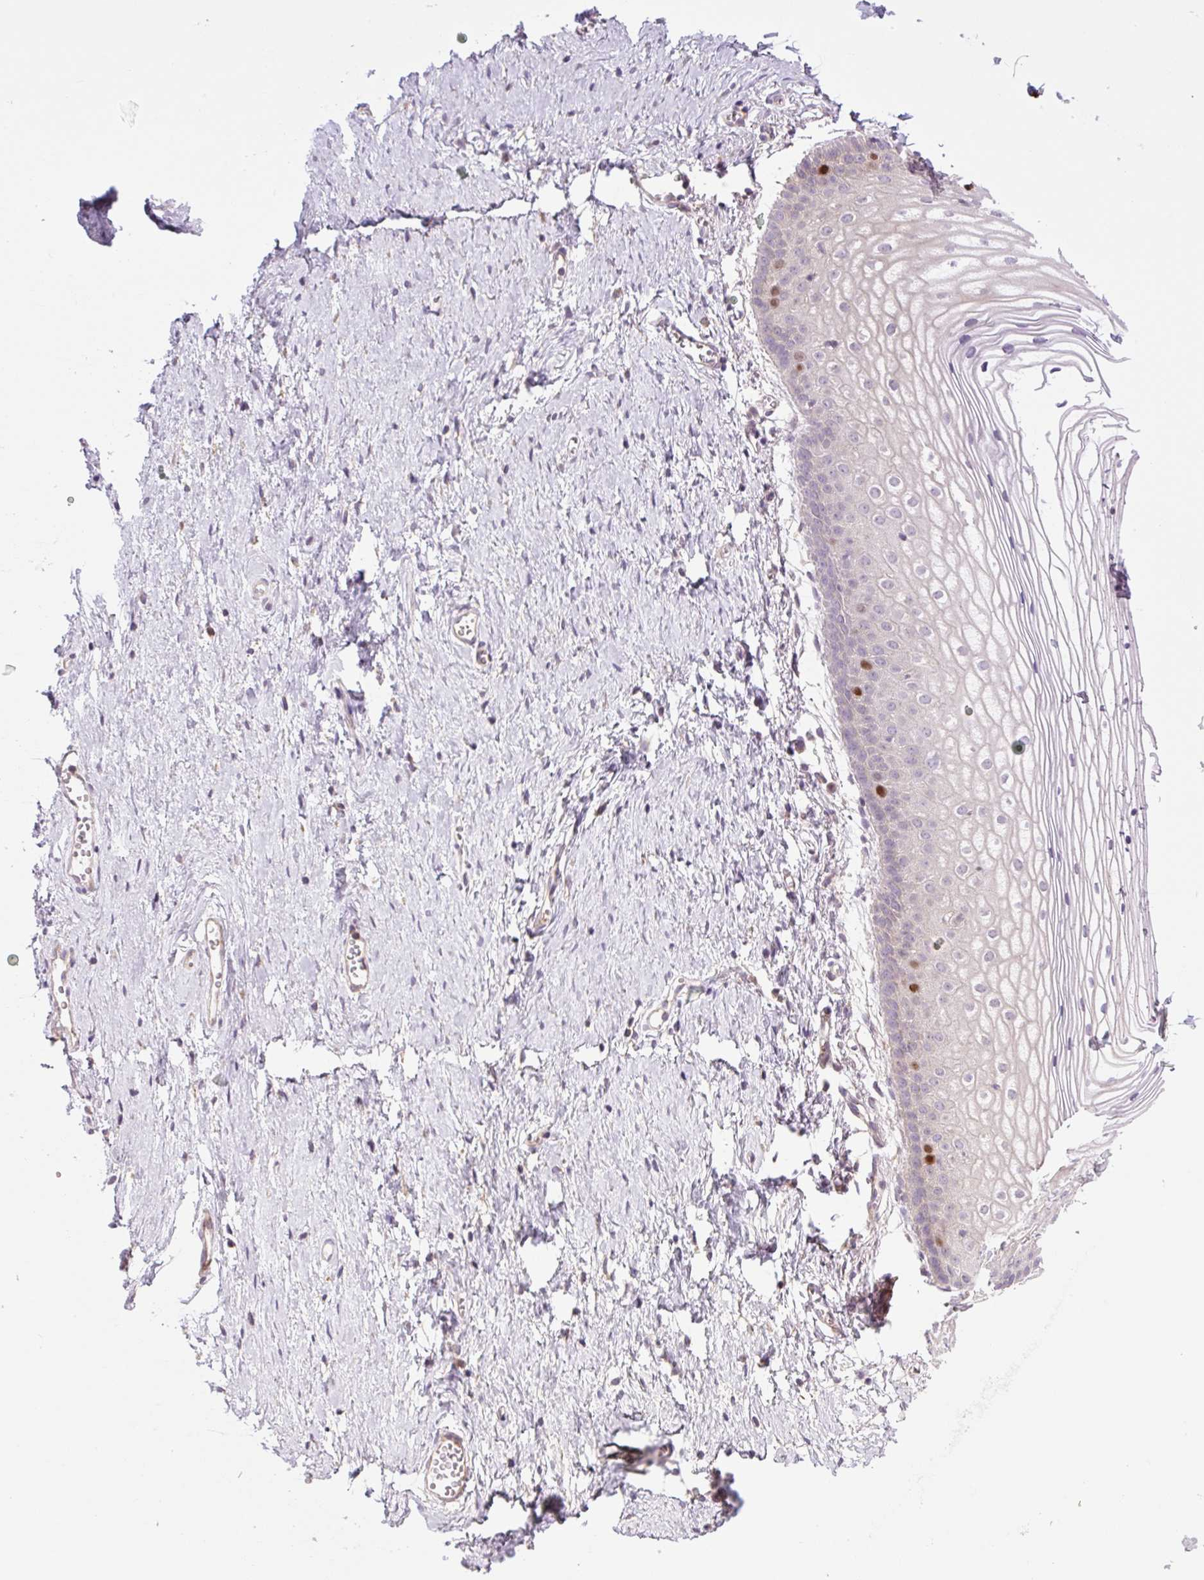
{"staining": {"intensity": "strong", "quantity": "<25%", "location": "cytoplasmic/membranous,nuclear"}, "tissue": "vagina", "cell_type": "Squamous epithelial cells", "image_type": "normal", "snomed": [{"axis": "morphology", "description": "Normal tissue, NOS"}, {"axis": "topography", "description": "Vagina"}], "caption": "A medium amount of strong cytoplasmic/membranous,nuclear staining is appreciated in approximately <25% of squamous epithelial cells in unremarkable vagina.", "gene": "KIFC1", "patient": {"sex": "female", "age": 56}}